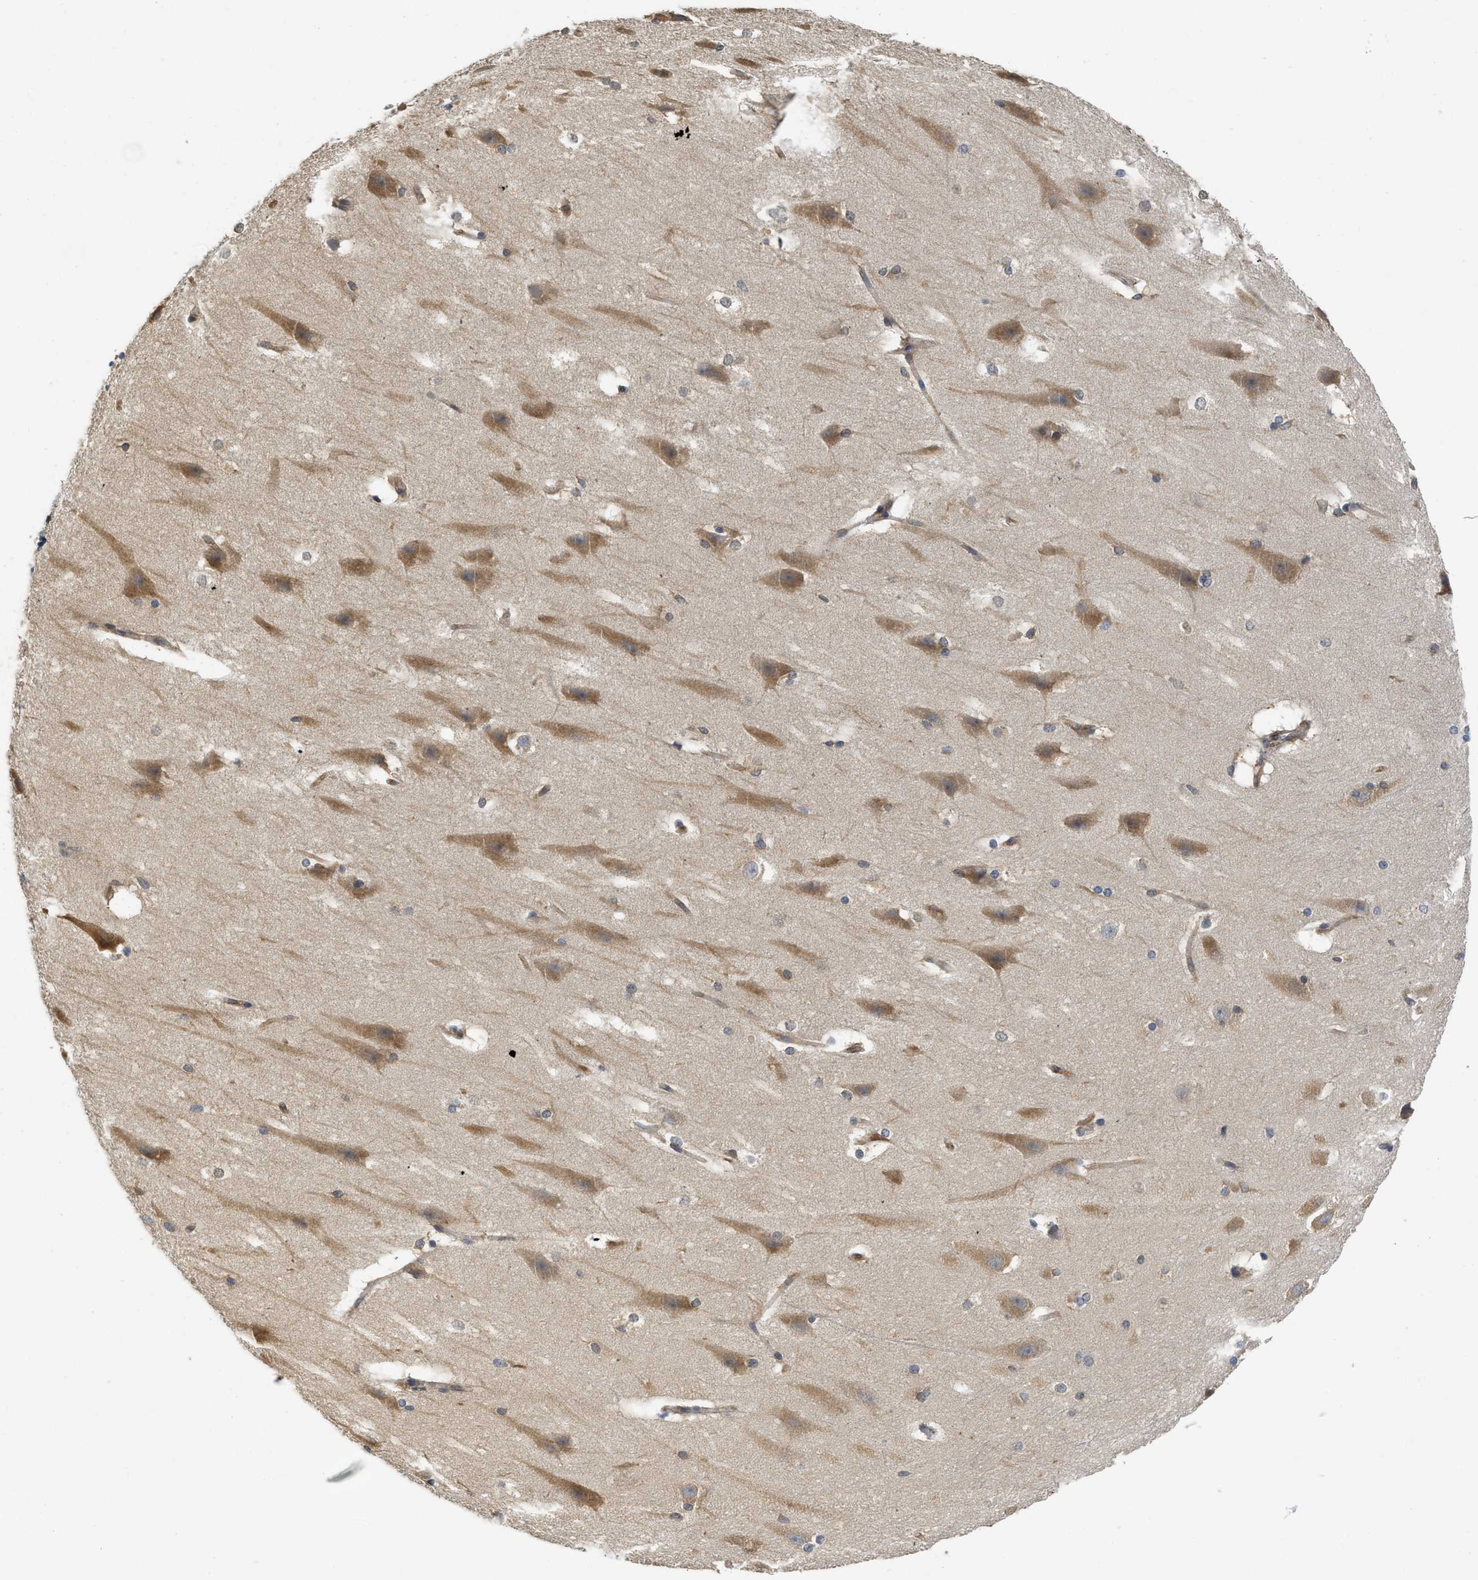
{"staining": {"intensity": "moderate", "quantity": "25%-75%", "location": "cytoplasmic/membranous"}, "tissue": "hippocampus", "cell_type": "Glial cells", "image_type": "normal", "snomed": [{"axis": "morphology", "description": "Normal tissue, NOS"}, {"axis": "topography", "description": "Hippocampus"}], "caption": "Protein analysis of unremarkable hippocampus shows moderate cytoplasmic/membranous staining in approximately 25%-75% of glial cells.", "gene": "BCAP31", "patient": {"sex": "female", "age": 19}}